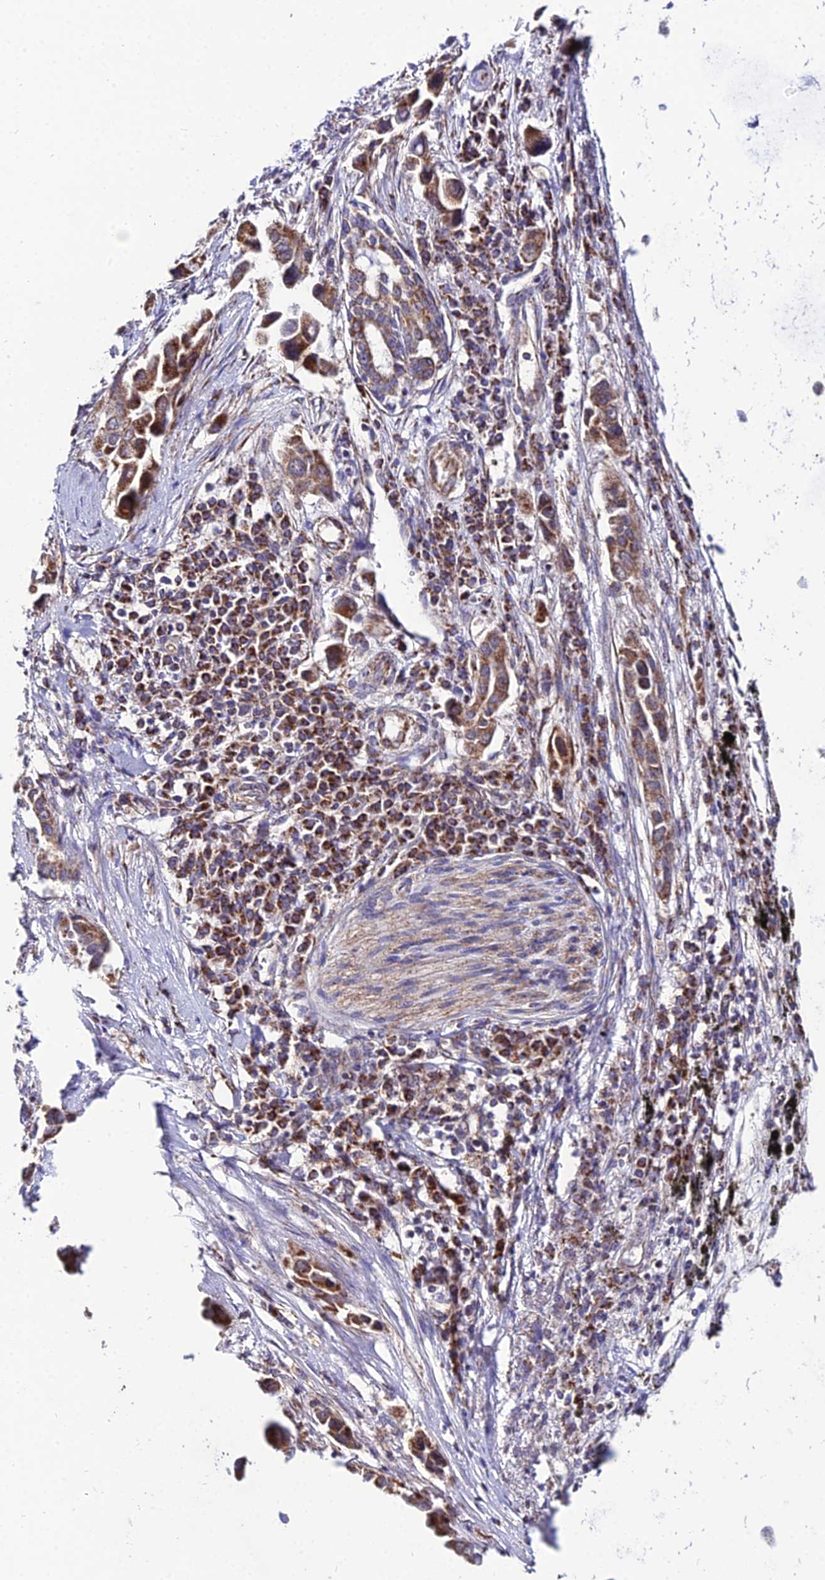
{"staining": {"intensity": "strong", "quantity": ">75%", "location": "cytoplasmic/membranous"}, "tissue": "lung cancer", "cell_type": "Tumor cells", "image_type": "cancer", "snomed": [{"axis": "morphology", "description": "Adenocarcinoma, NOS"}, {"axis": "topography", "description": "Lung"}], "caption": "An IHC image of neoplastic tissue is shown. Protein staining in brown highlights strong cytoplasmic/membranous positivity in lung cancer within tumor cells.", "gene": "PSMD2", "patient": {"sex": "female", "age": 76}}